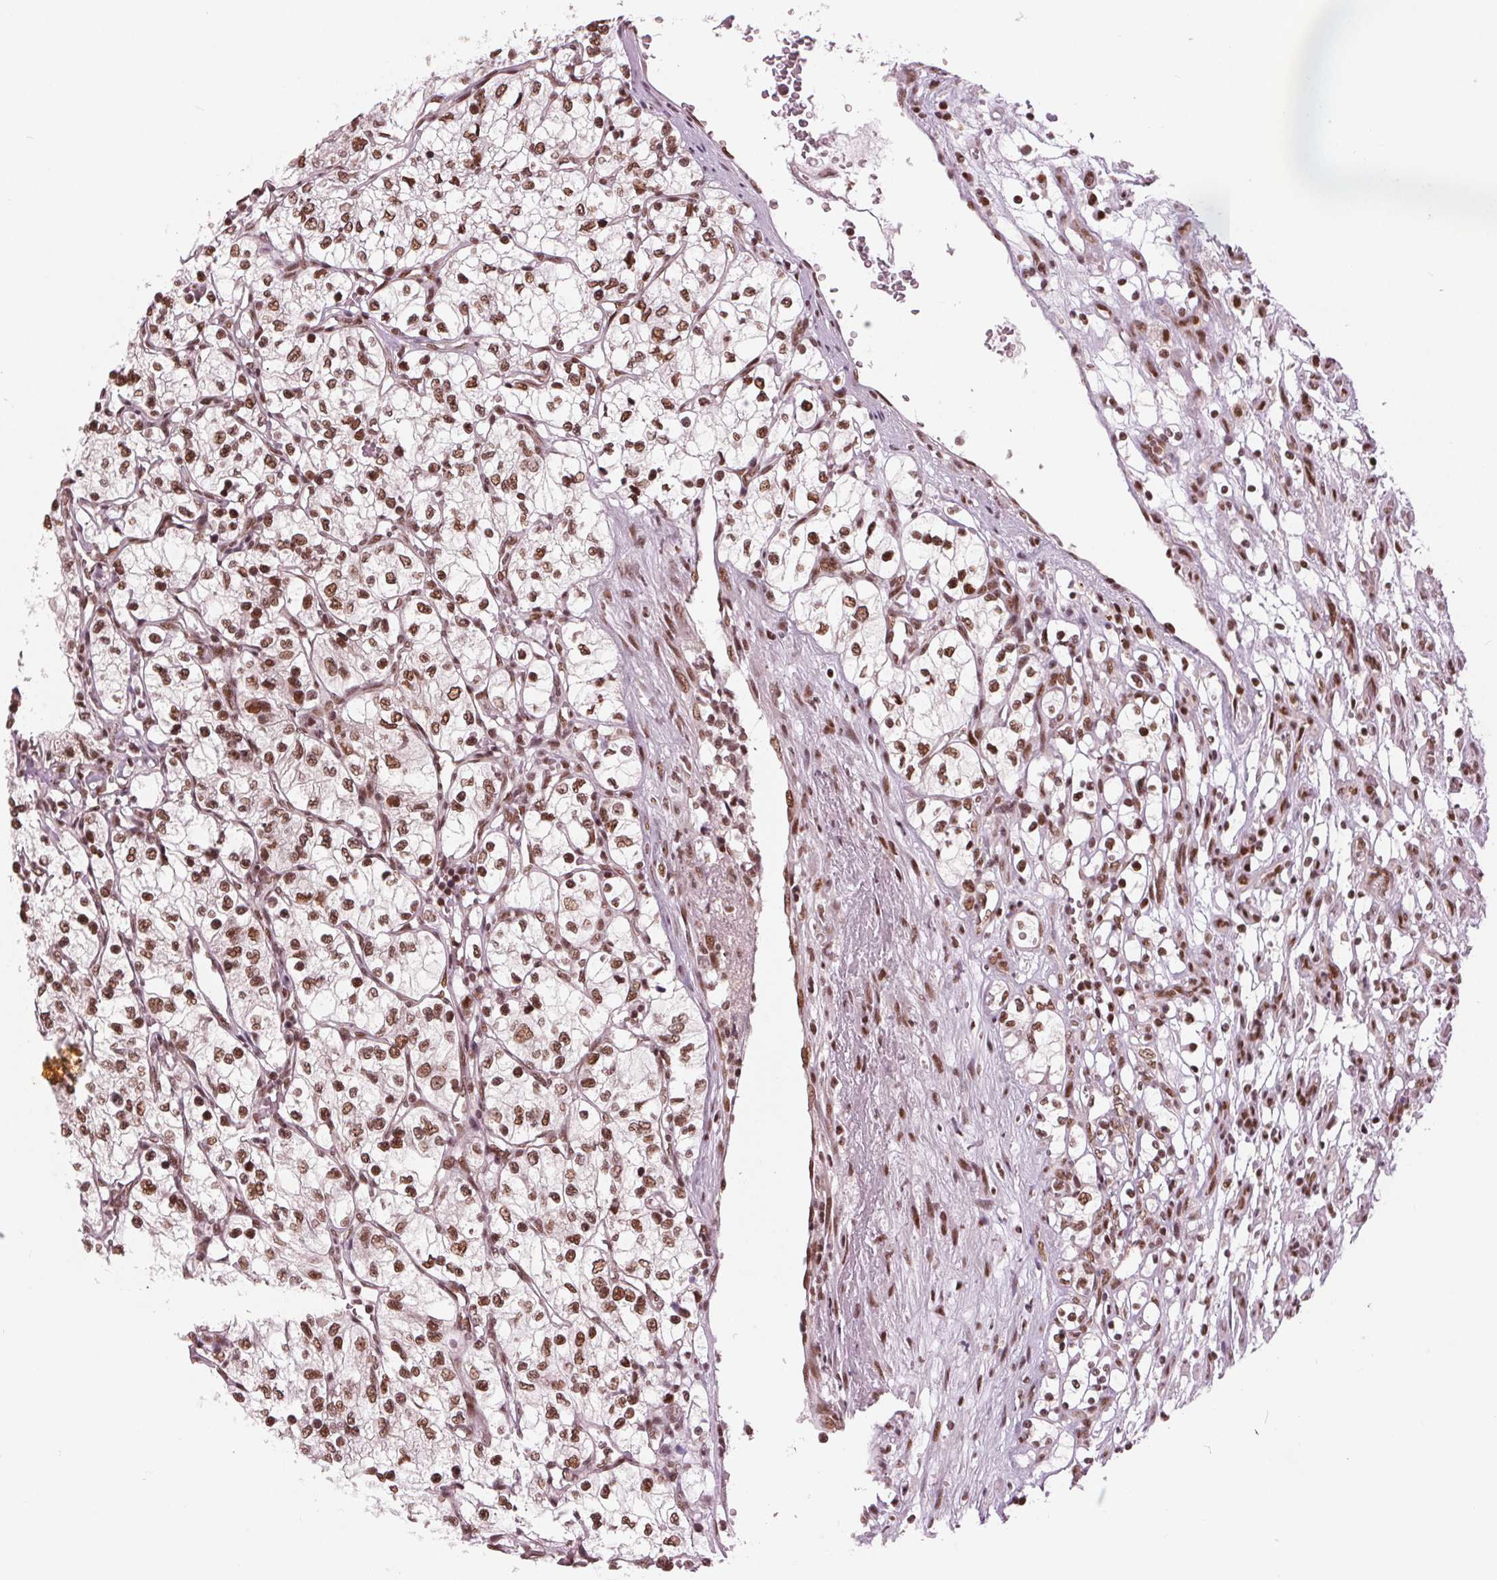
{"staining": {"intensity": "moderate", "quantity": ">75%", "location": "nuclear"}, "tissue": "renal cancer", "cell_type": "Tumor cells", "image_type": "cancer", "snomed": [{"axis": "morphology", "description": "Adenocarcinoma, NOS"}, {"axis": "topography", "description": "Kidney"}], "caption": "Protein staining by IHC shows moderate nuclear positivity in approximately >75% of tumor cells in renal adenocarcinoma. (DAB = brown stain, brightfield microscopy at high magnification).", "gene": "LSM2", "patient": {"sex": "female", "age": 69}}